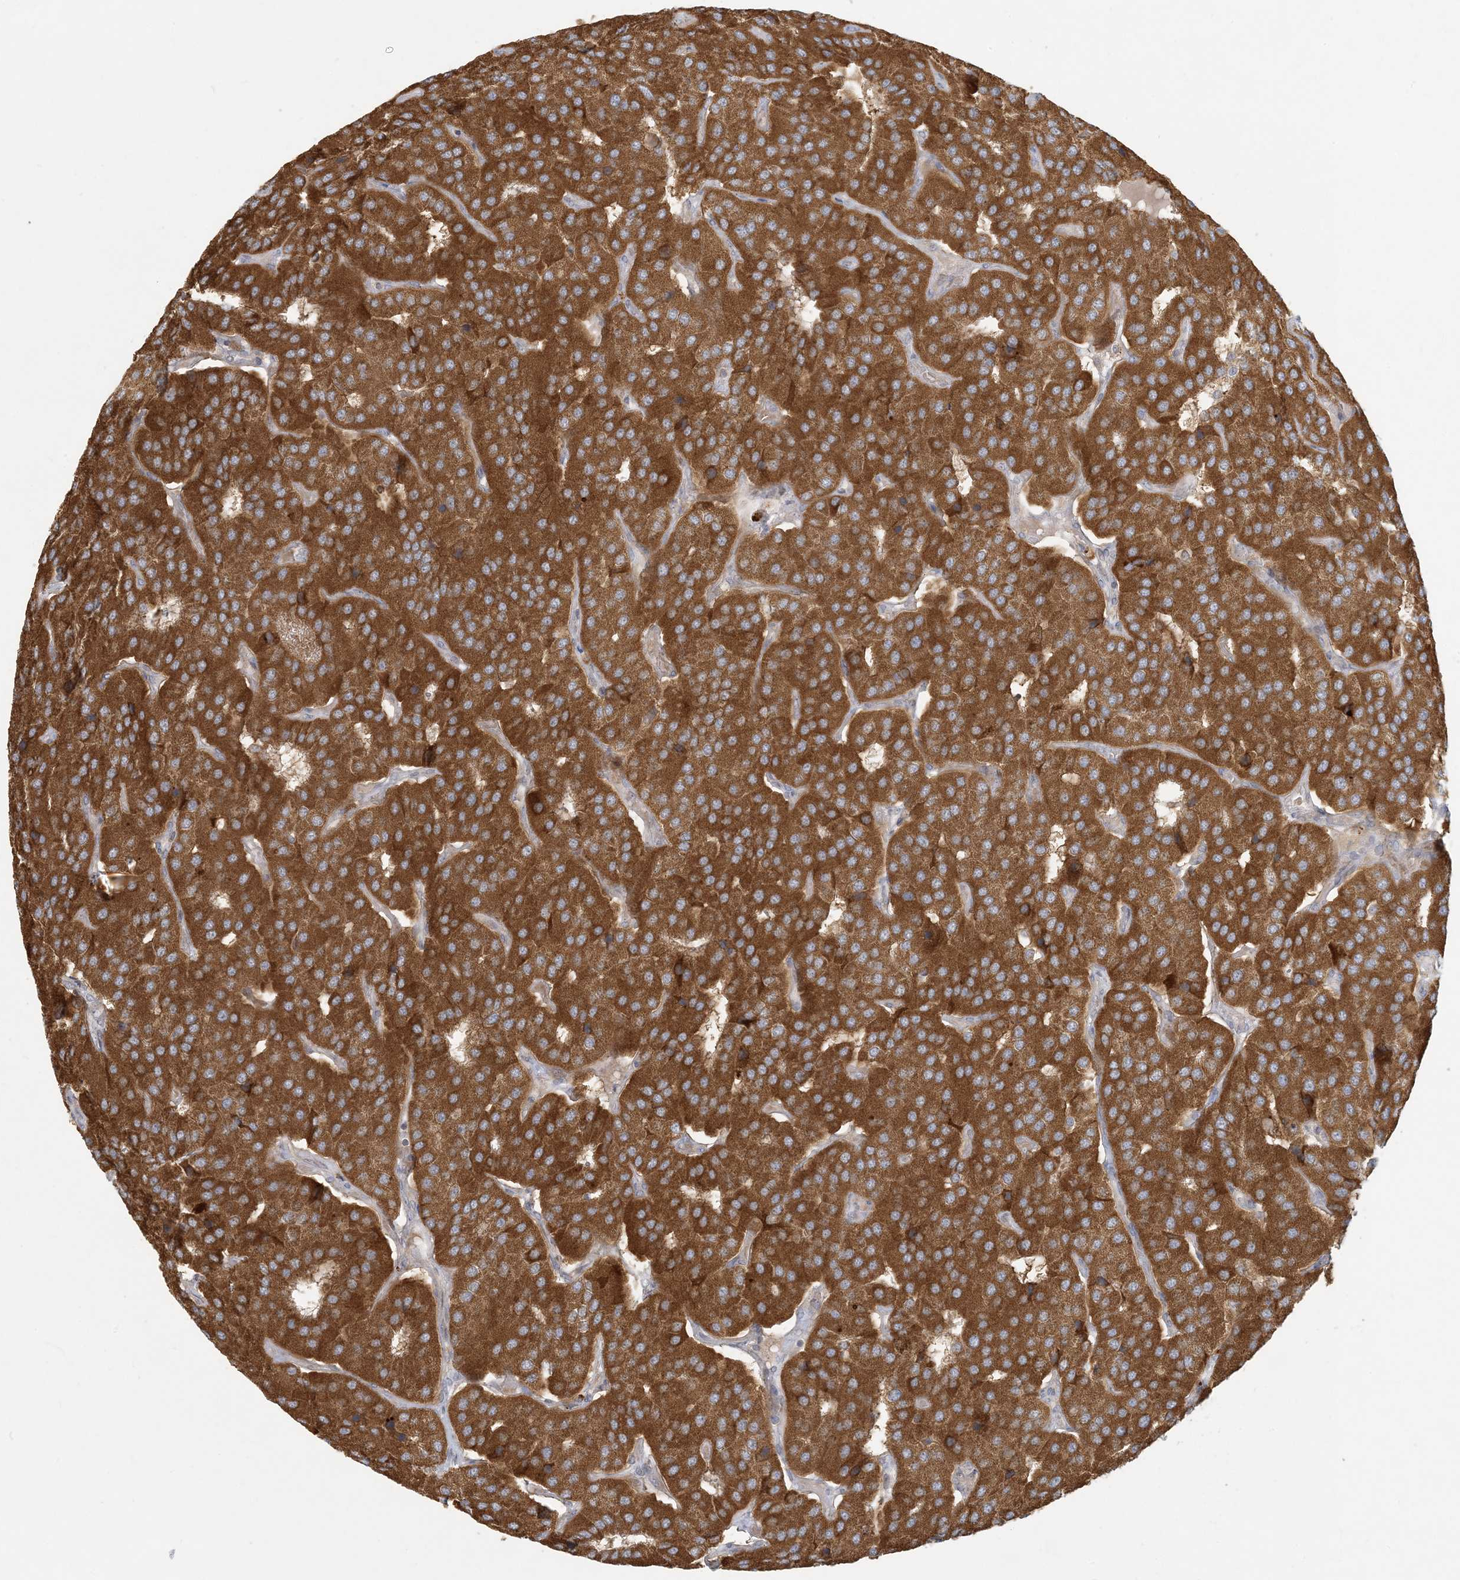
{"staining": {"intensity": "strong", "quantity": ">75%", "location": "cytoplasmic/membranous"}, "tissue": "parathyroid gland", "cell_type": "Glandular cells", "image_type": "normal", "snomed": [{"axis": "morphology", "description": "Normal tissue, NOS"}, {"axis": "morphology", "description": "Adenoma, NOS"}, {"axis": "topography", "description": "Parathyroid gland"}], "caption": "Immunohistochemistry image of unremarkable parathyroid gland stained for a protein (brown), which displays high levels of strong cytoplasmic/membranous staining in approximately >75% of glandular cells.", "gene": "MCAT", "patient": {"sex": "female", "age": 86}}